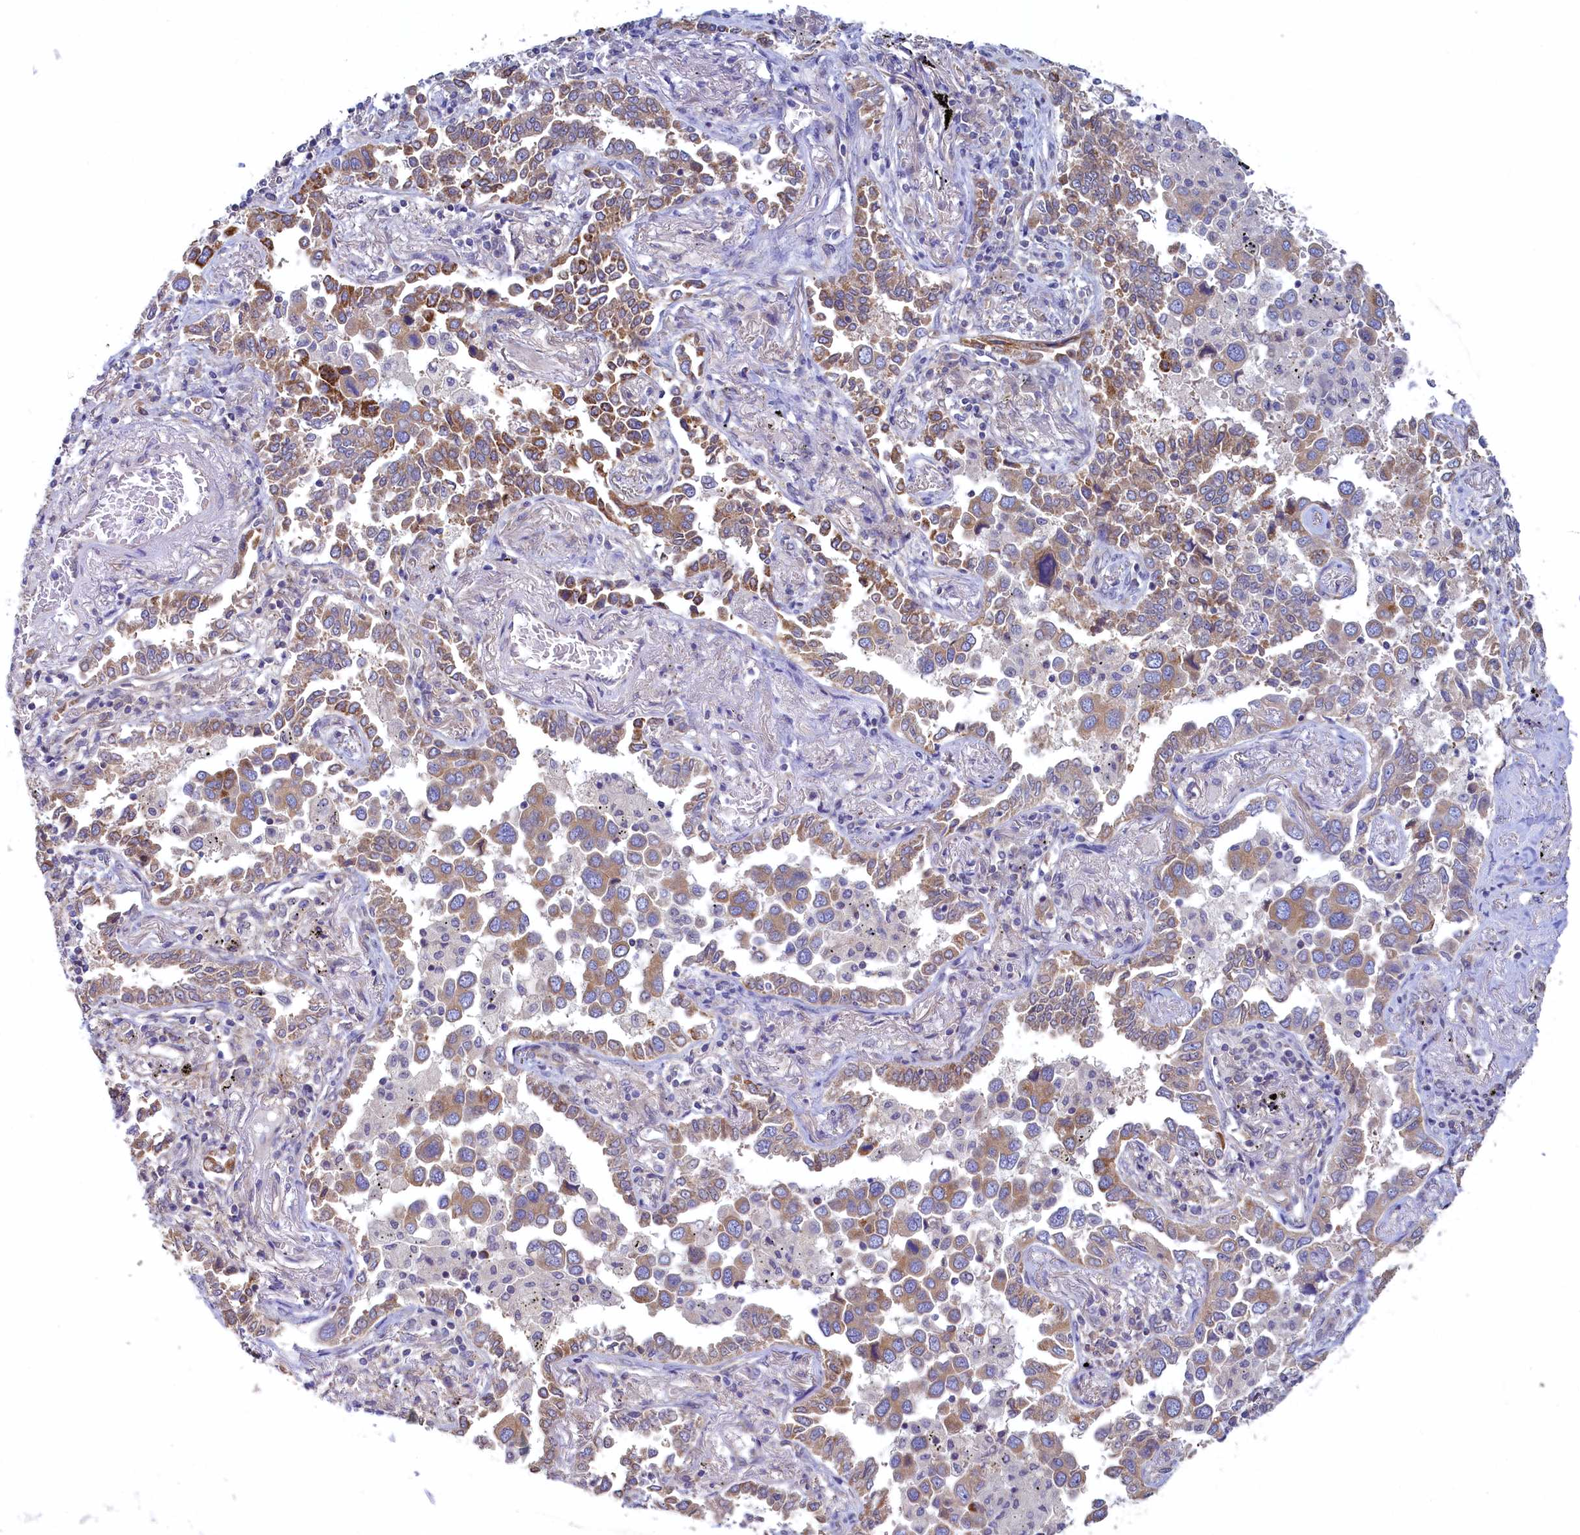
{"staining": {"intensity": "moderate", "quantity": "25%-75%", "location": "cytoplasmic/membranous"}, "tissue": "lung cancer", "cell_type": "Tumor cells", "image_type": "cancer", "snomed": [{"axis": "morphology", "description": "Adenocarcinoma, NOS"}, {"axis": "topography", "description": "Lung"}], "caption": "This is an image of IHC staining of adenocarcinoma (lung), which shows moderate positivity in the cytoplasmic/membranous of tumor cells.", "gene": "SPATA2L", "patient": {"sex": "male", "age": 67}}